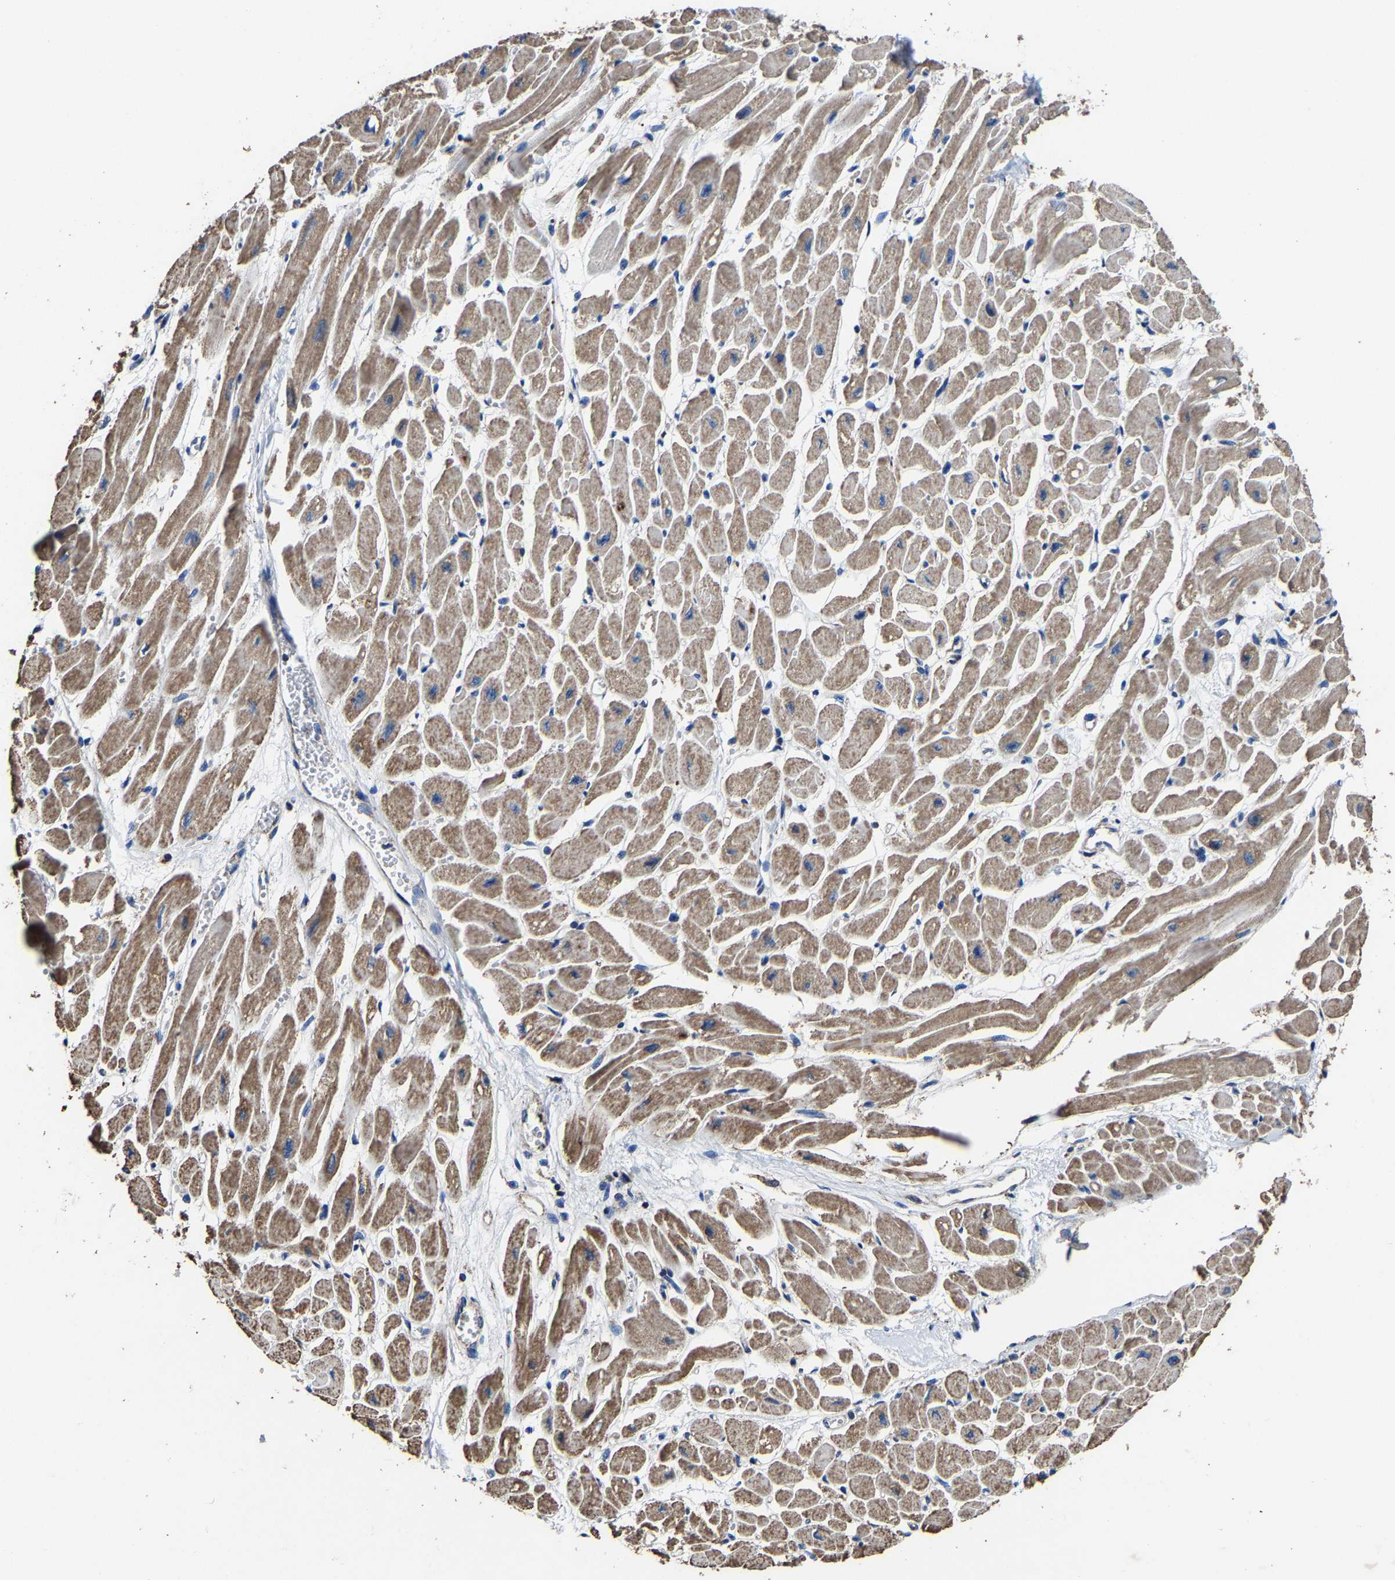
{"staining": {"intensity": "moderate", "quantity": ">75%", "location": "cytoplasmic/membranous"}, "tissue": "heart muscle", "cell_type": "Cardiomyocytes", "image_type": "normal", "snomed": [{"axis": "morphology", "description": "Normal tissue, NOS"}, {"axis": "topography", "description": "Heart"}], "caption": "Protein staining by immunohistochemistry (IHC) demonstrates moderate cytoplasmic/membranous positivity in about >75% of cardiomyocytes in normal heart muscle.", "gene": "ZCCHC7", "patient": {"sex": "female", "age": 54}}